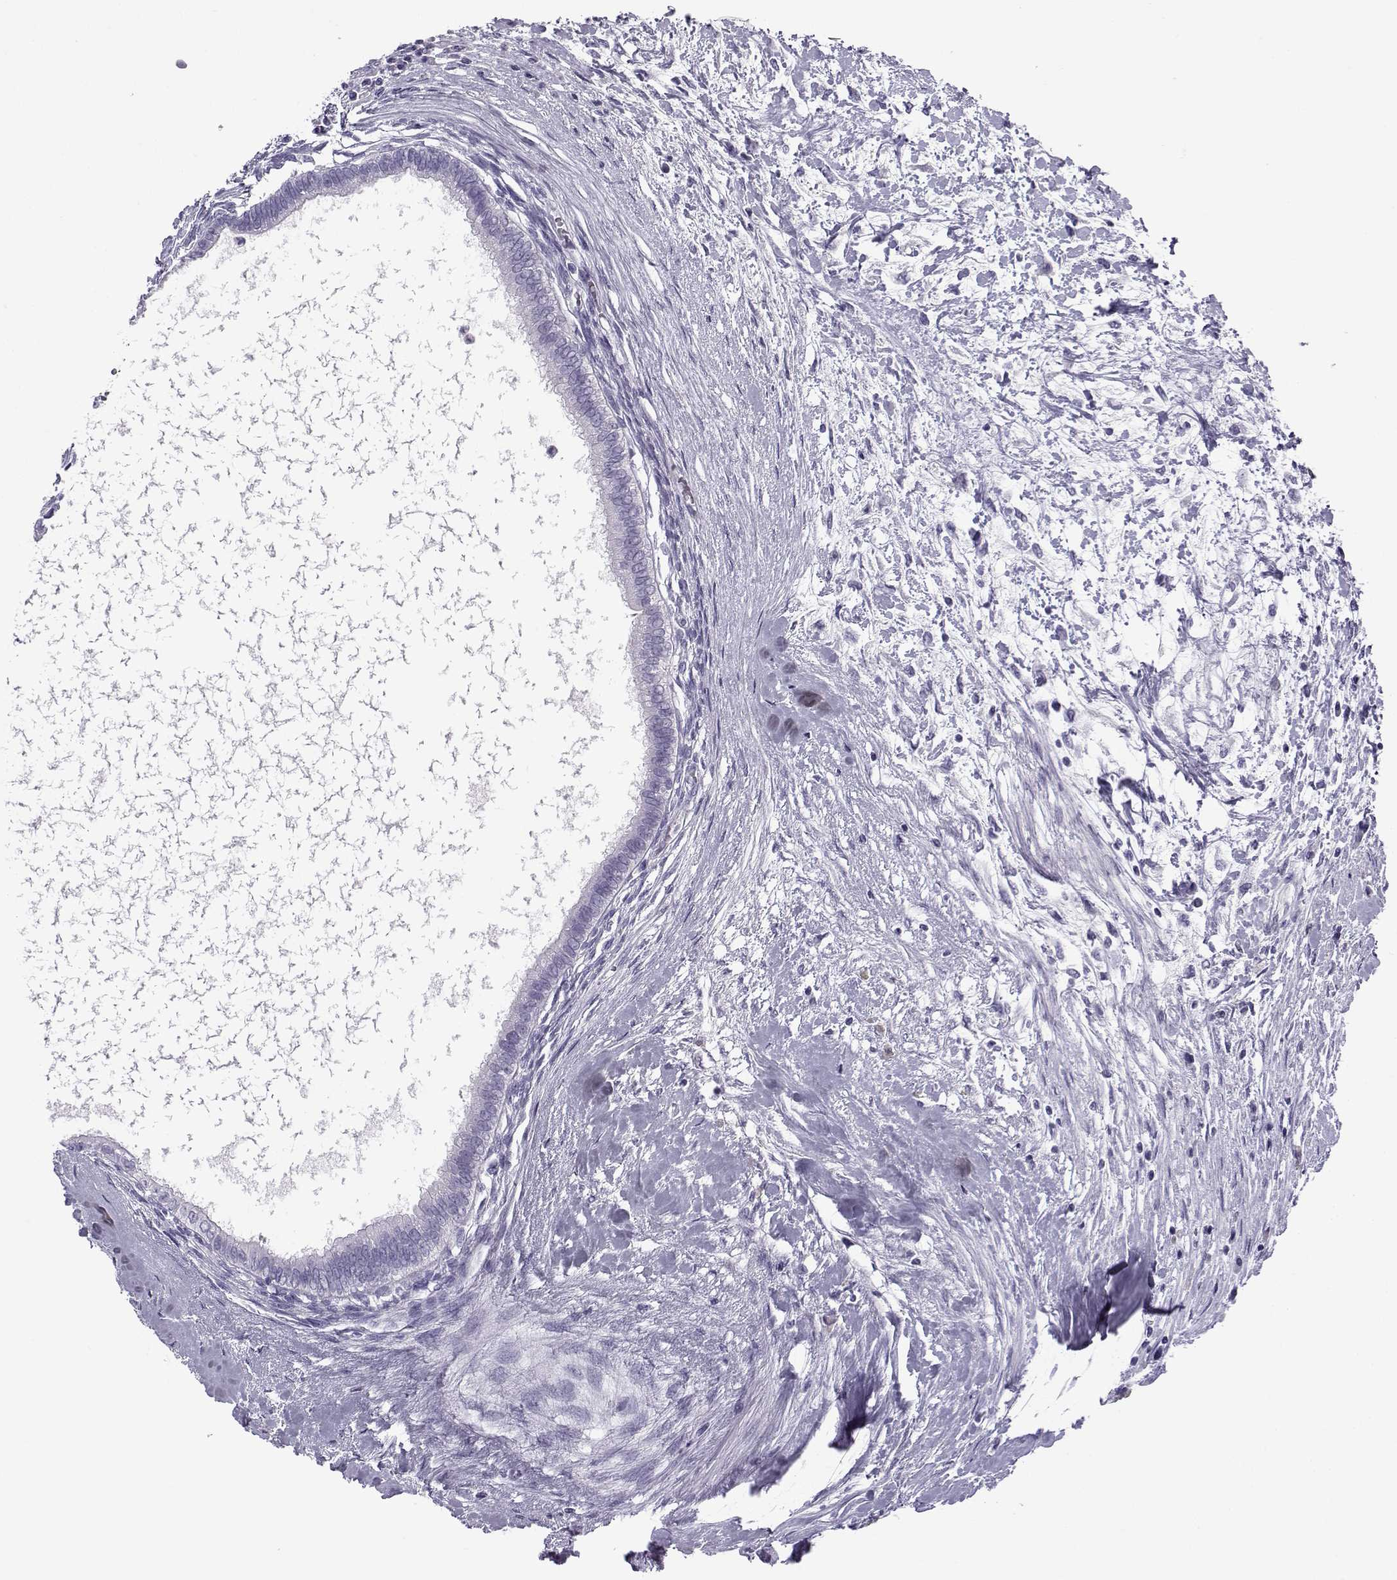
{"staining": {"intensity": "negative", "quantity": "none", "location": "none"}, "tissue": "testis cancer", "cell_type": "Tumor cells", "image_type": "cancer", "snomed": [{"axis": "morphology", "description": "Carcinoma, Embryonal, NOS"}, {"axis": "topography", "description": "Testis"}], "caption": "A histopathology image of human testis cancer (embryonal carcinoma) is negative for staining in tumor cells.", "gene": "OIP5", "patient": {"sex": "male", "age": 37}}